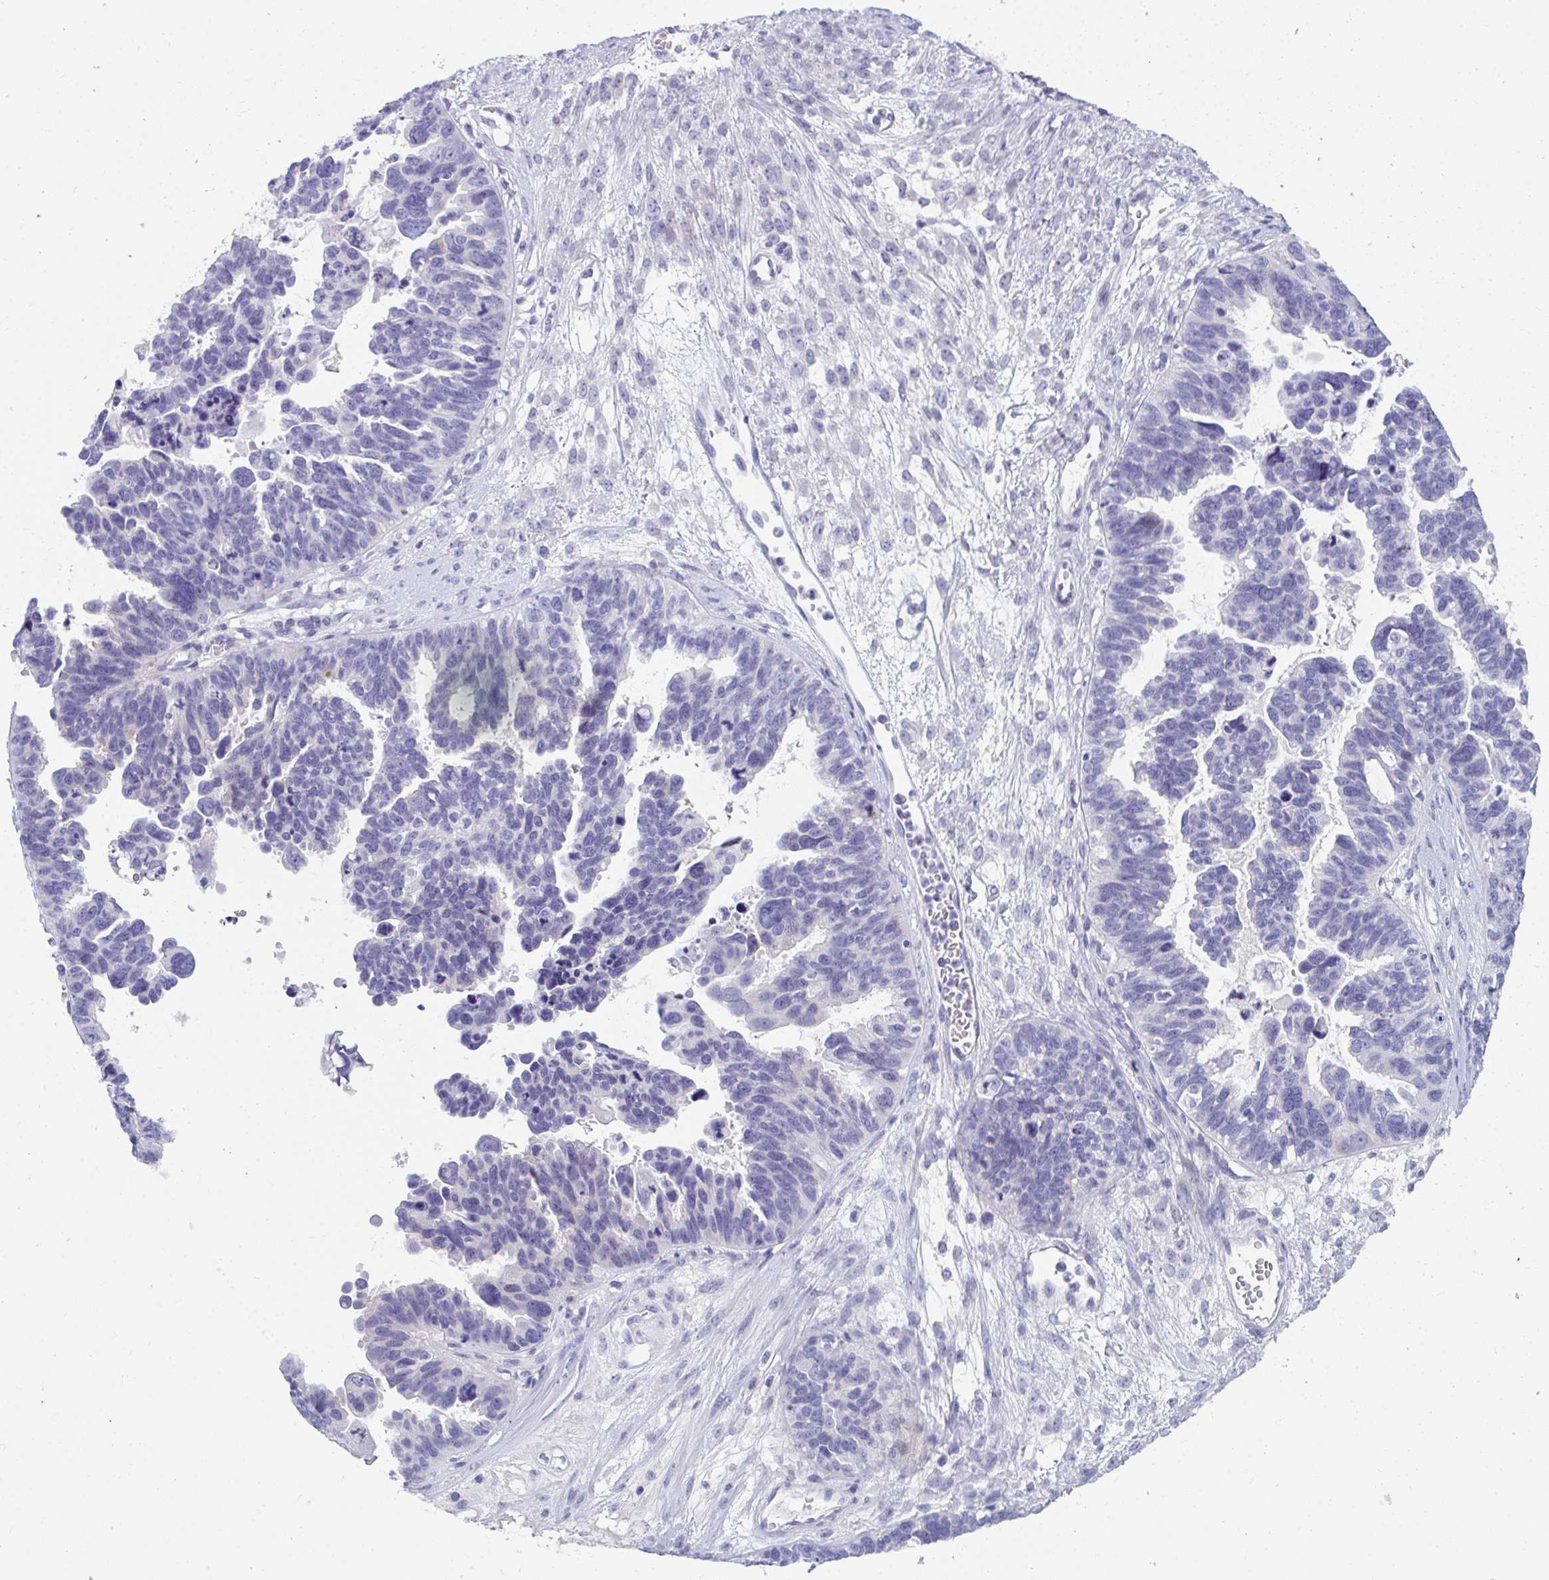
{"staining": {"intensity": "negative", "quantity": "none", "location": "none"}, "tissue": "ovarian cancer", "cell_type": "Tumor cells", "image_type": "cancer", "snomed": [{"axis": "morphology", "description": "Cystadenocarcinoma, serous, NOS"}, {"axis": "topography", "description": "Ovary"}], "caption": "Tumor cells show no significant positivity in serous cystadenocarcinoma (ovarian).", "gene": "TTC30B", "patient": {"sex": "female", "age": 60}}